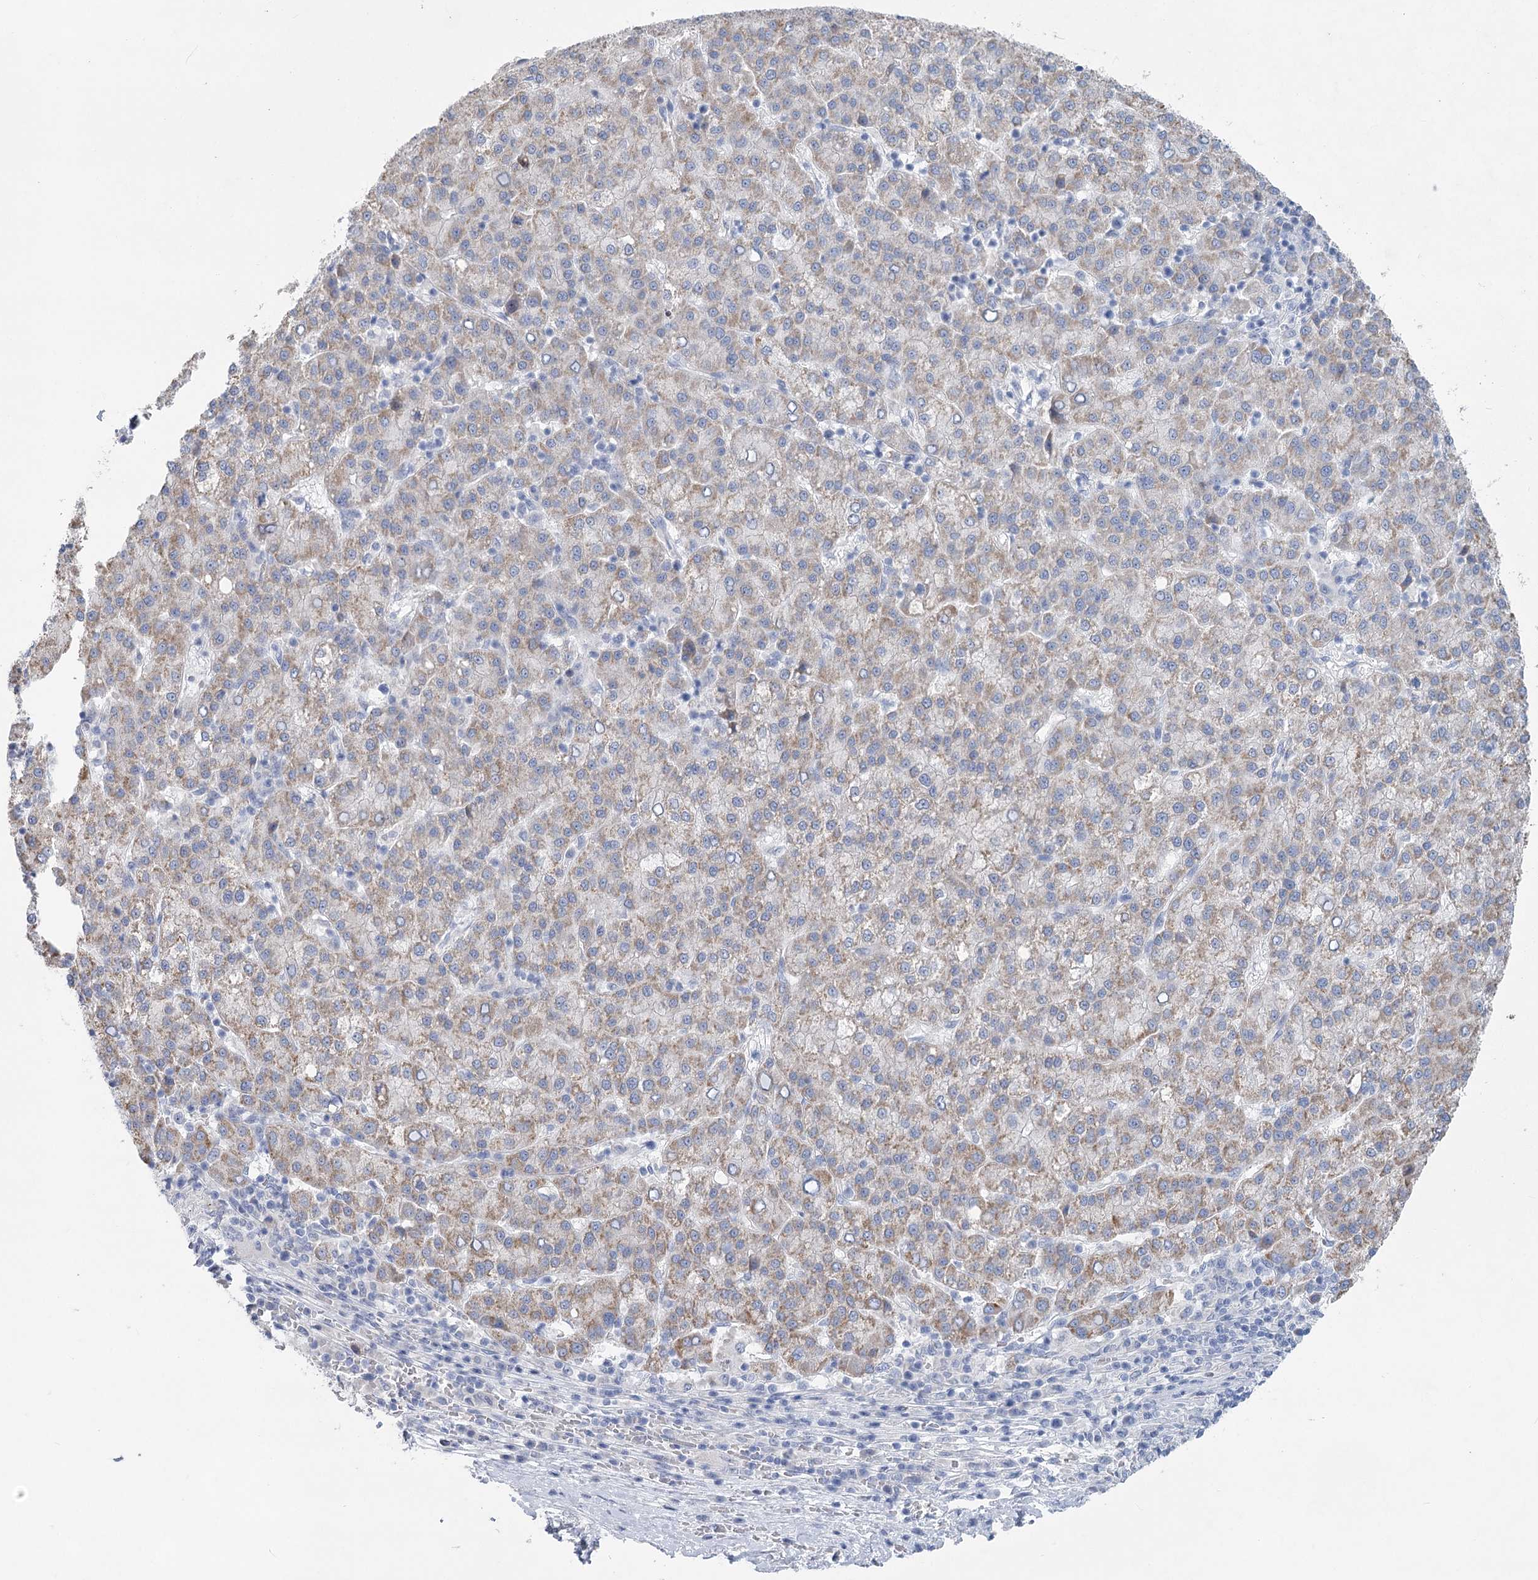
{"staining": {"intensity": "moderate", "quantity": "<25%", "location": "cytoplasmic/membranous"}, "tissue": "liver cancer", "cell_type": "Tumor cells", "image_type": "cancer", "snomed": [{"axis": "morphology", "description": "Carcinoma, Hepatocellular, NOS"}, {"axis": "topography", "description": "Liver"}], "caption": "An image of human liver hepatocellular carcinoma stained for a protein displays moderate cytoplasmic/membranous brown staining in tumor cells.", "gene": "WDR74", "patient": {"sex": "female", "age": 58}}